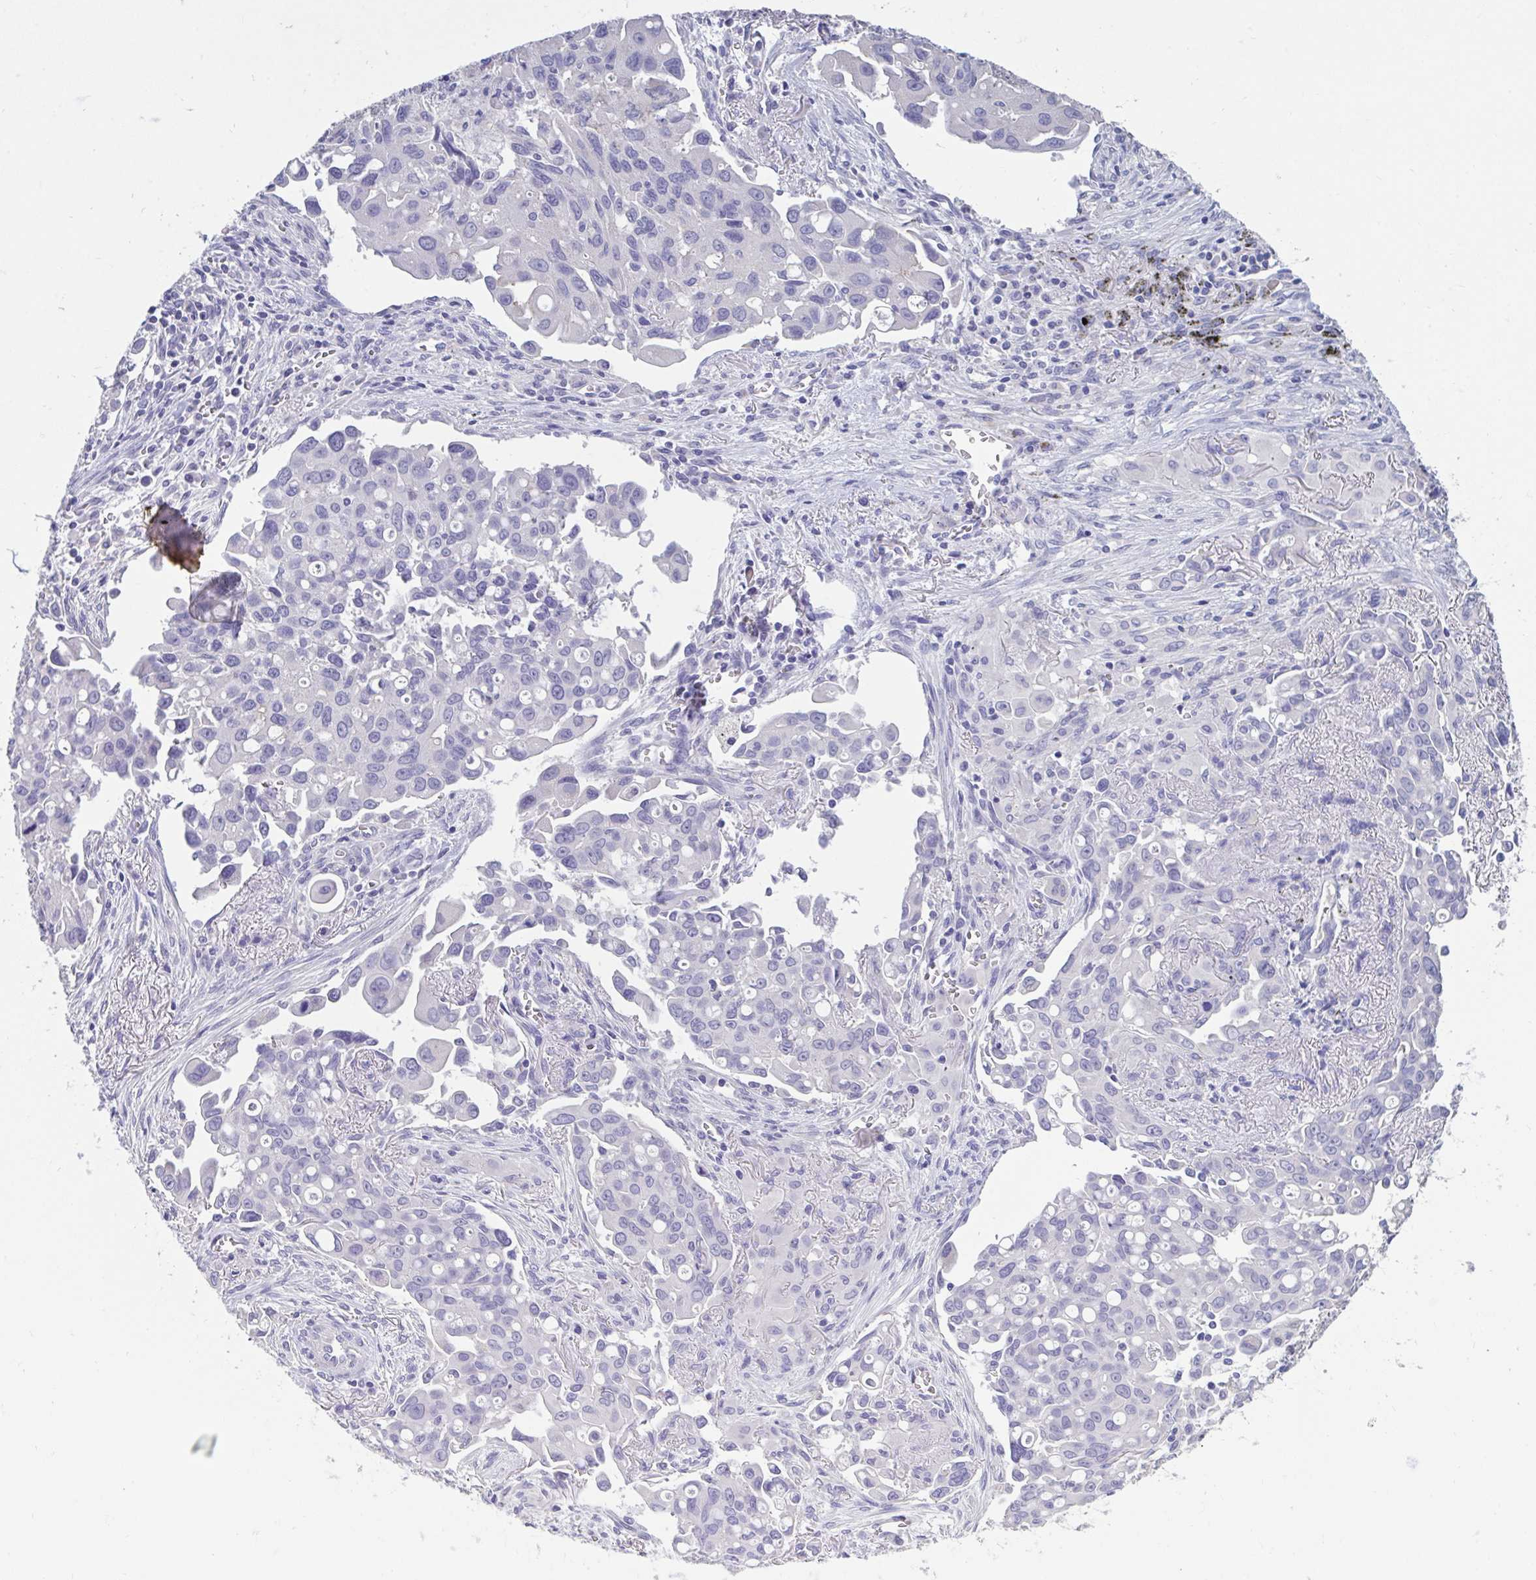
{"staining": {"intensity": "negative", "quantity": "none", "location": "none"}, "tissue": "lung cancer", "cell_type": "Tumor cells", "image_type": "cancer", "snomed": [{"axis": "morphology", "description": "Adenocarcinoma, NOS"}, {"axis": "topography", "description": "Lung"}], "caption": "This image is of lung adenocarcinoma stained with immunohistochemistry to label a protein in brown with the nuclei are counter-stained blue. There is no expression in tumor cells.", "gene": "GPR162", "patient": {"sex": "male", "age": 68}}